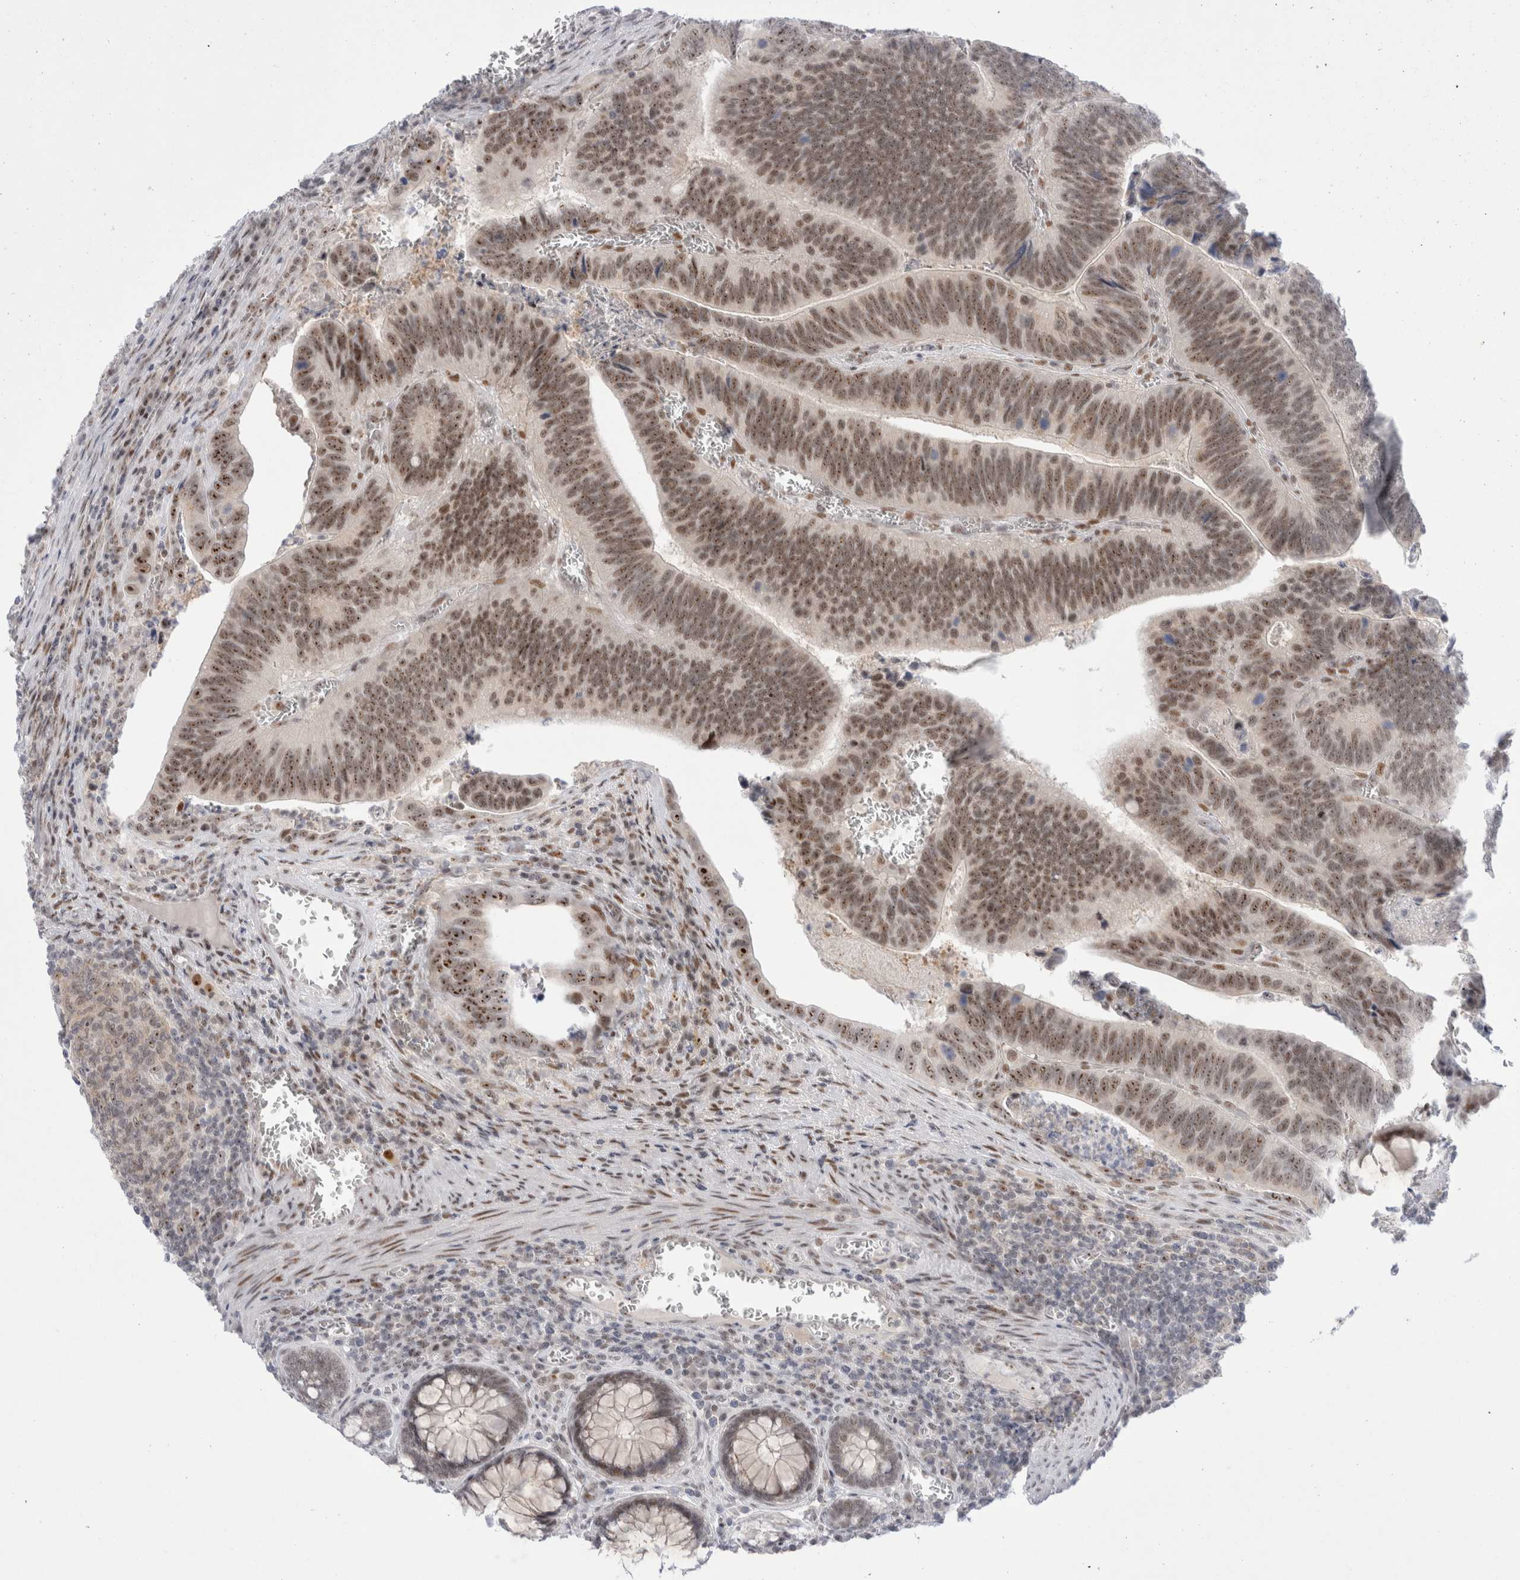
{"staining": {"intensity": "moderate", "quantity": ">75%", "location": "nuclear"}, "tissue": "colorectal cancer", "cell_type": "Tumor cells", "image_type": "cancer", "snomed": [{"axis": "morphology", "description": "Inflammation, NOS"}, {"axis": "morphology", "description": "Adenocarcinoma, NOS"}, {"axis": "topography", "description": "Colon"}], "caption": "Immunohistochemistry (IHC) photomicrograph of colorectal cancer (adenocarcinoma) stained for a protein (brown), which reveals medium levels of moderate nuclear expression in about >75% of tumor cells.", "gene": "CERS5", "patient": {"sex": "male", "age": 72}}